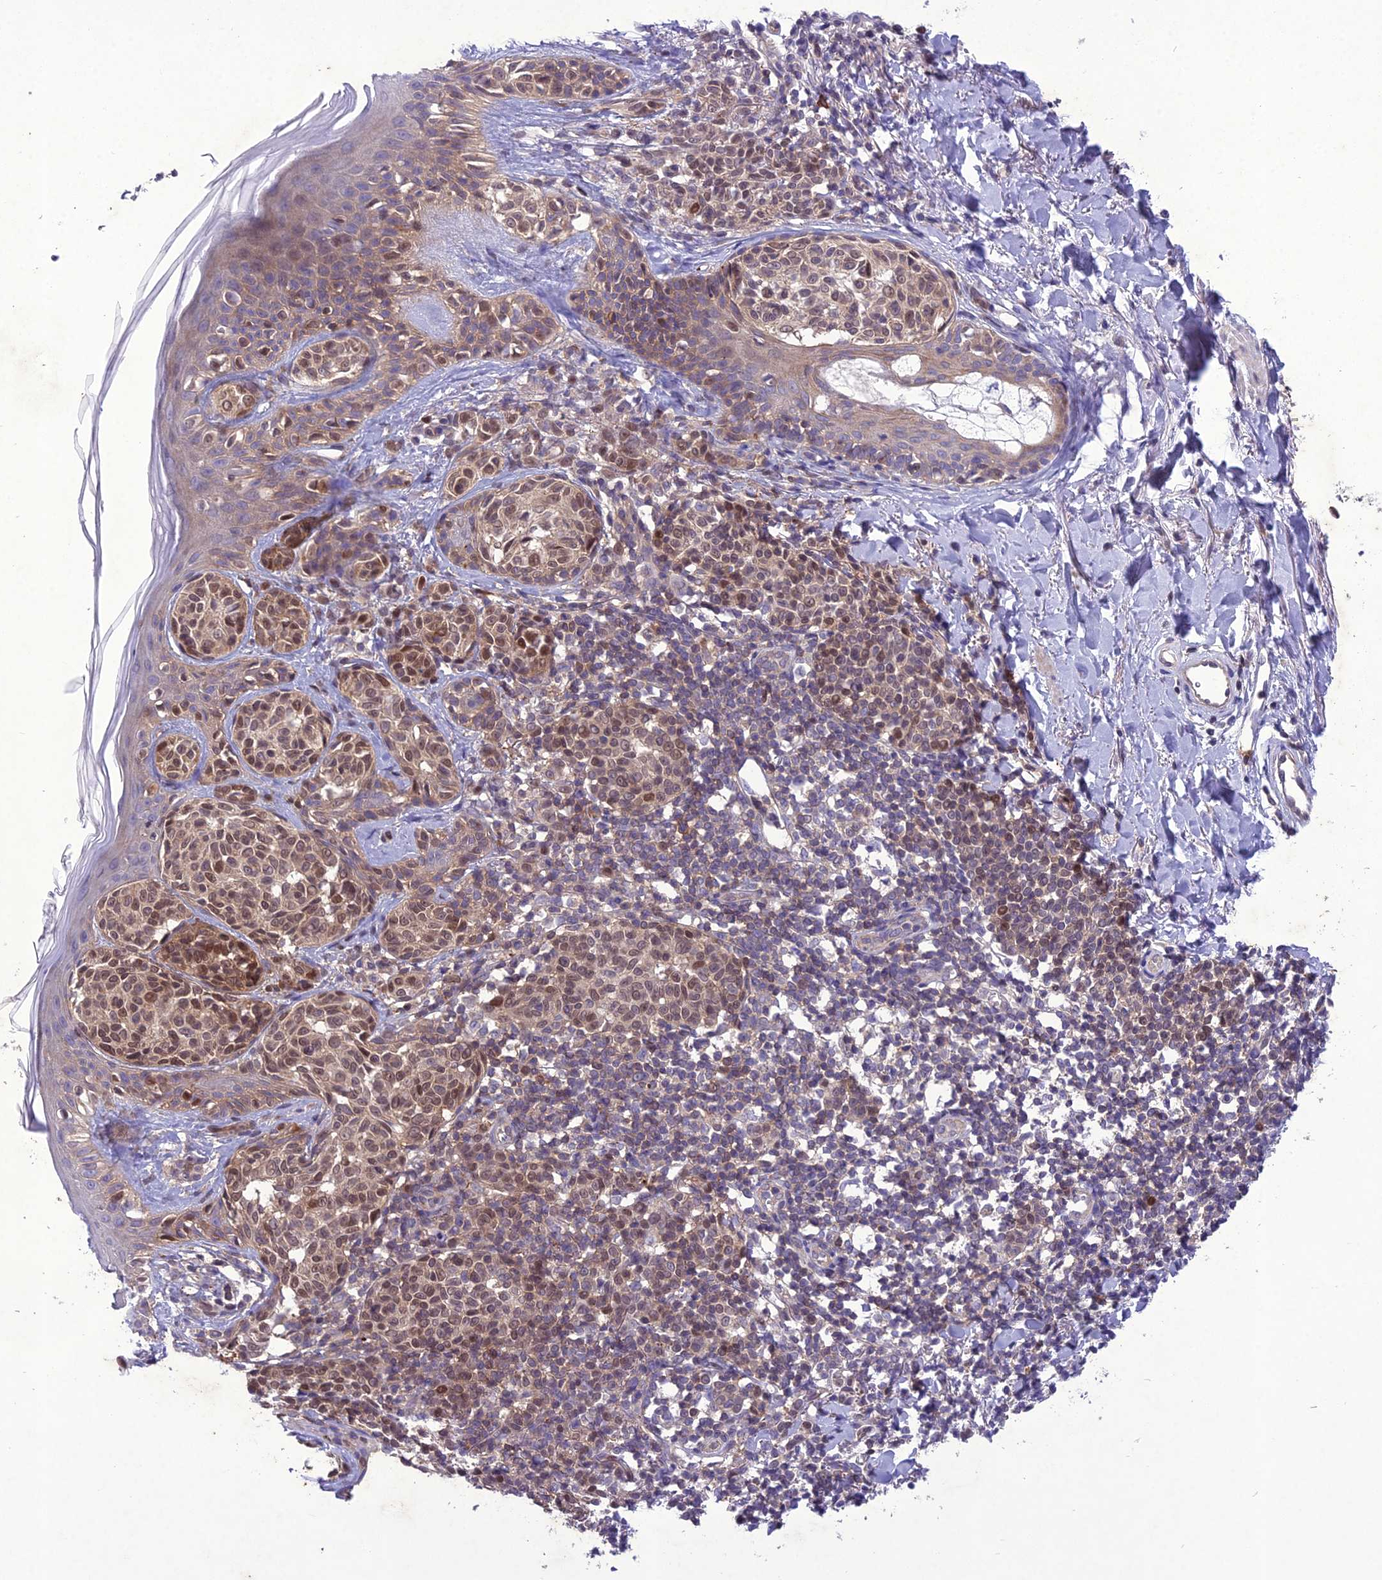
{"staining": {"intensity": "moderate", "quantity": ">75%", "location": "nuclear"}, "tissue": "melanoma", "cell_type": "Tumor cells", "image_type": "cancer", "snomed": [{"axis": "morphology", "description": "Malignant melanoma, NOS"}, {"axis": "topography", "description": "Skin of upper extremity"}], "caption": "Immunohistochemistry image of human melanoma stained for a protein (brown), which exhibits medium levels of moderate nuclear staining in approximately >75% of tumor cells.", "gene": "GDF6", "patient": {"sex": "male", "age": 40}}